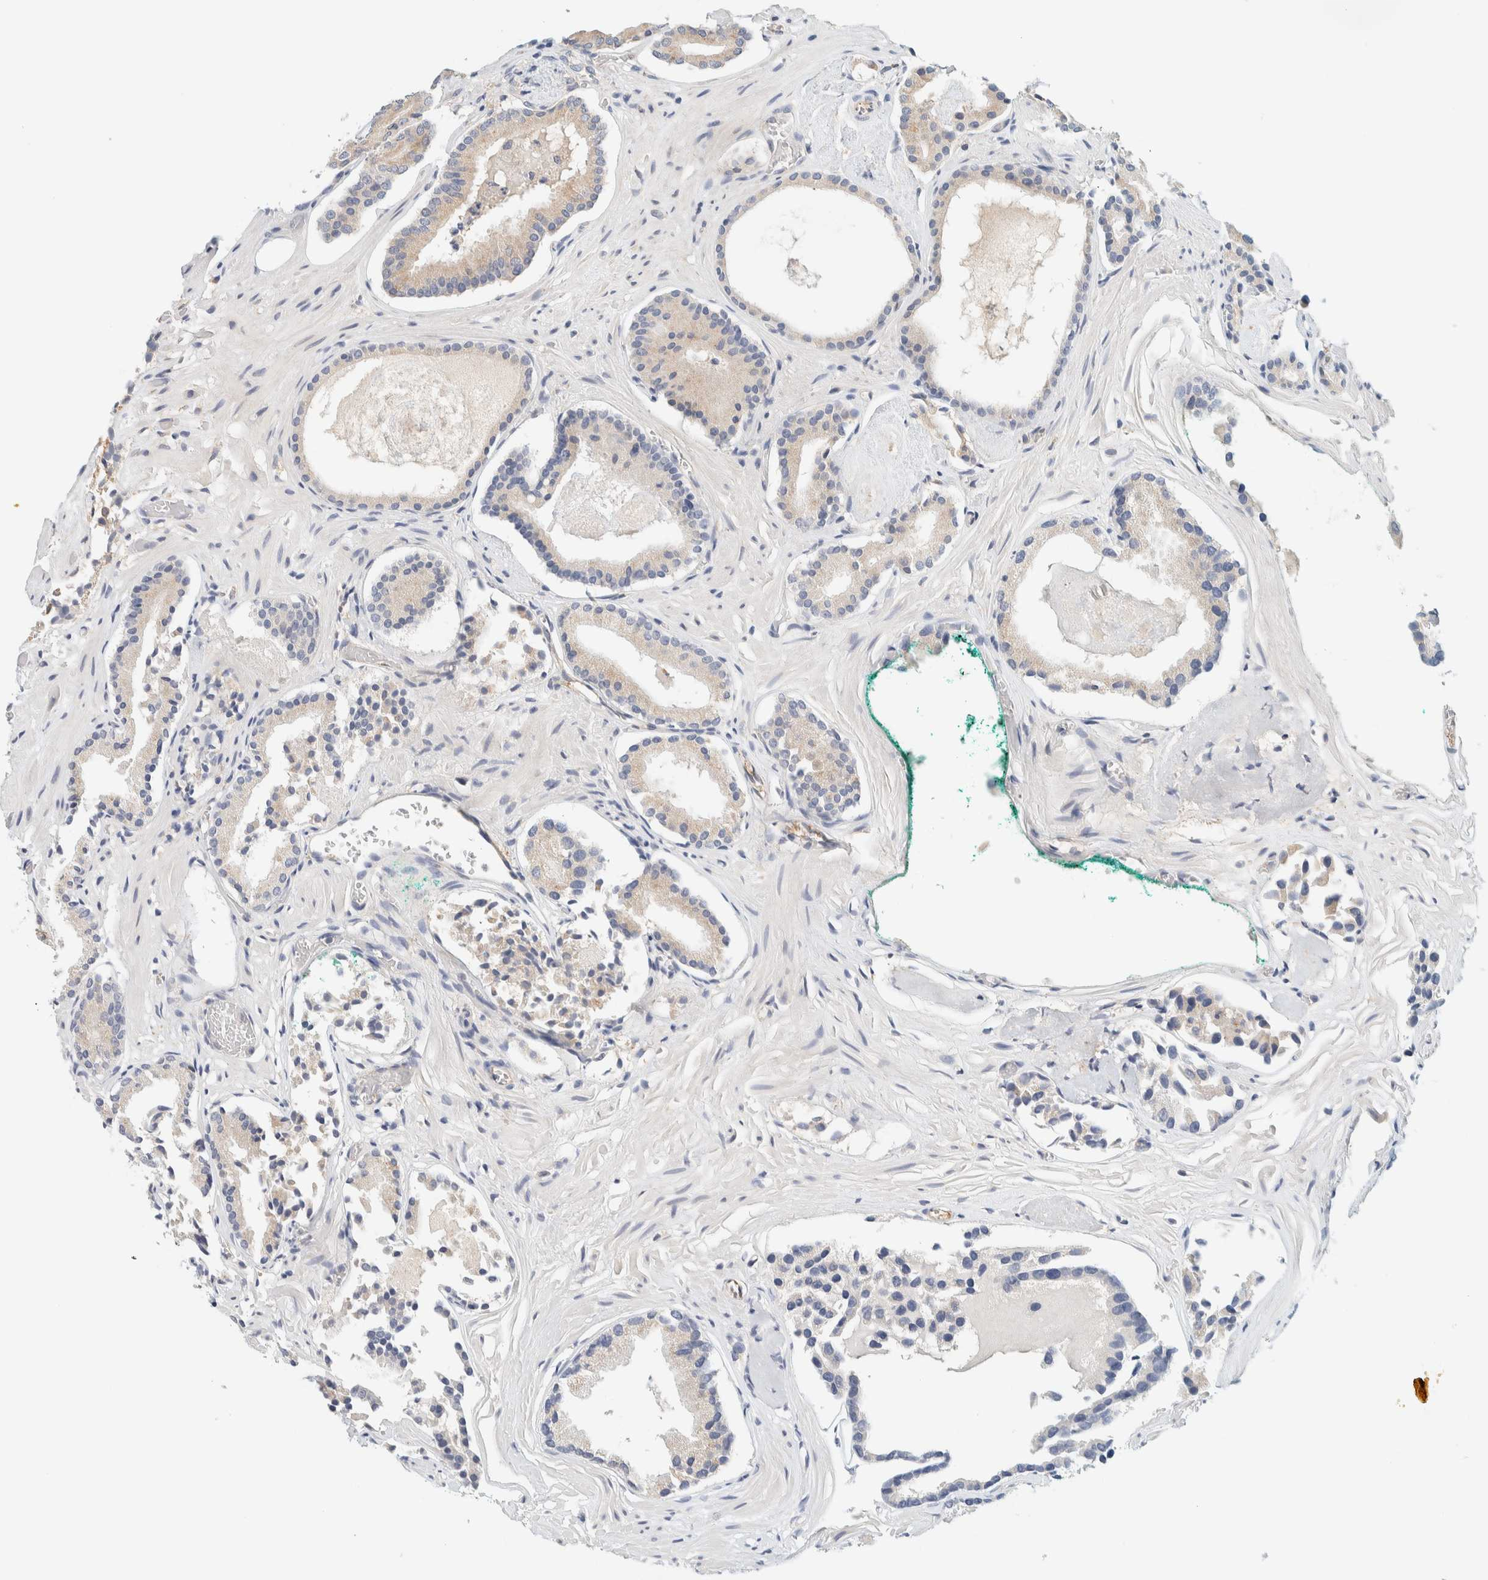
{"staining": {"intensity": "weak", "quantity": "<25%", "location": "cytoplasmic/membranous"}, "tissue": "prostate cancer", "cell_type": "Tumor cells", "image_type": "cancer", "snomed": [{"axis": "morphology", "description": "Adenocarcinoma, Low grade"}, {"axis": "topography", "description": "Prostate"}], "caption": "This micrograph is of prostate cancer stained with immunohistochemistry (IHC) to label a protein in brown with the nuclei are counter-stained blue. There is no expression in tumor cells.", "gene": "SUMF2", "patient": {"sex": "male", "age": 51}}